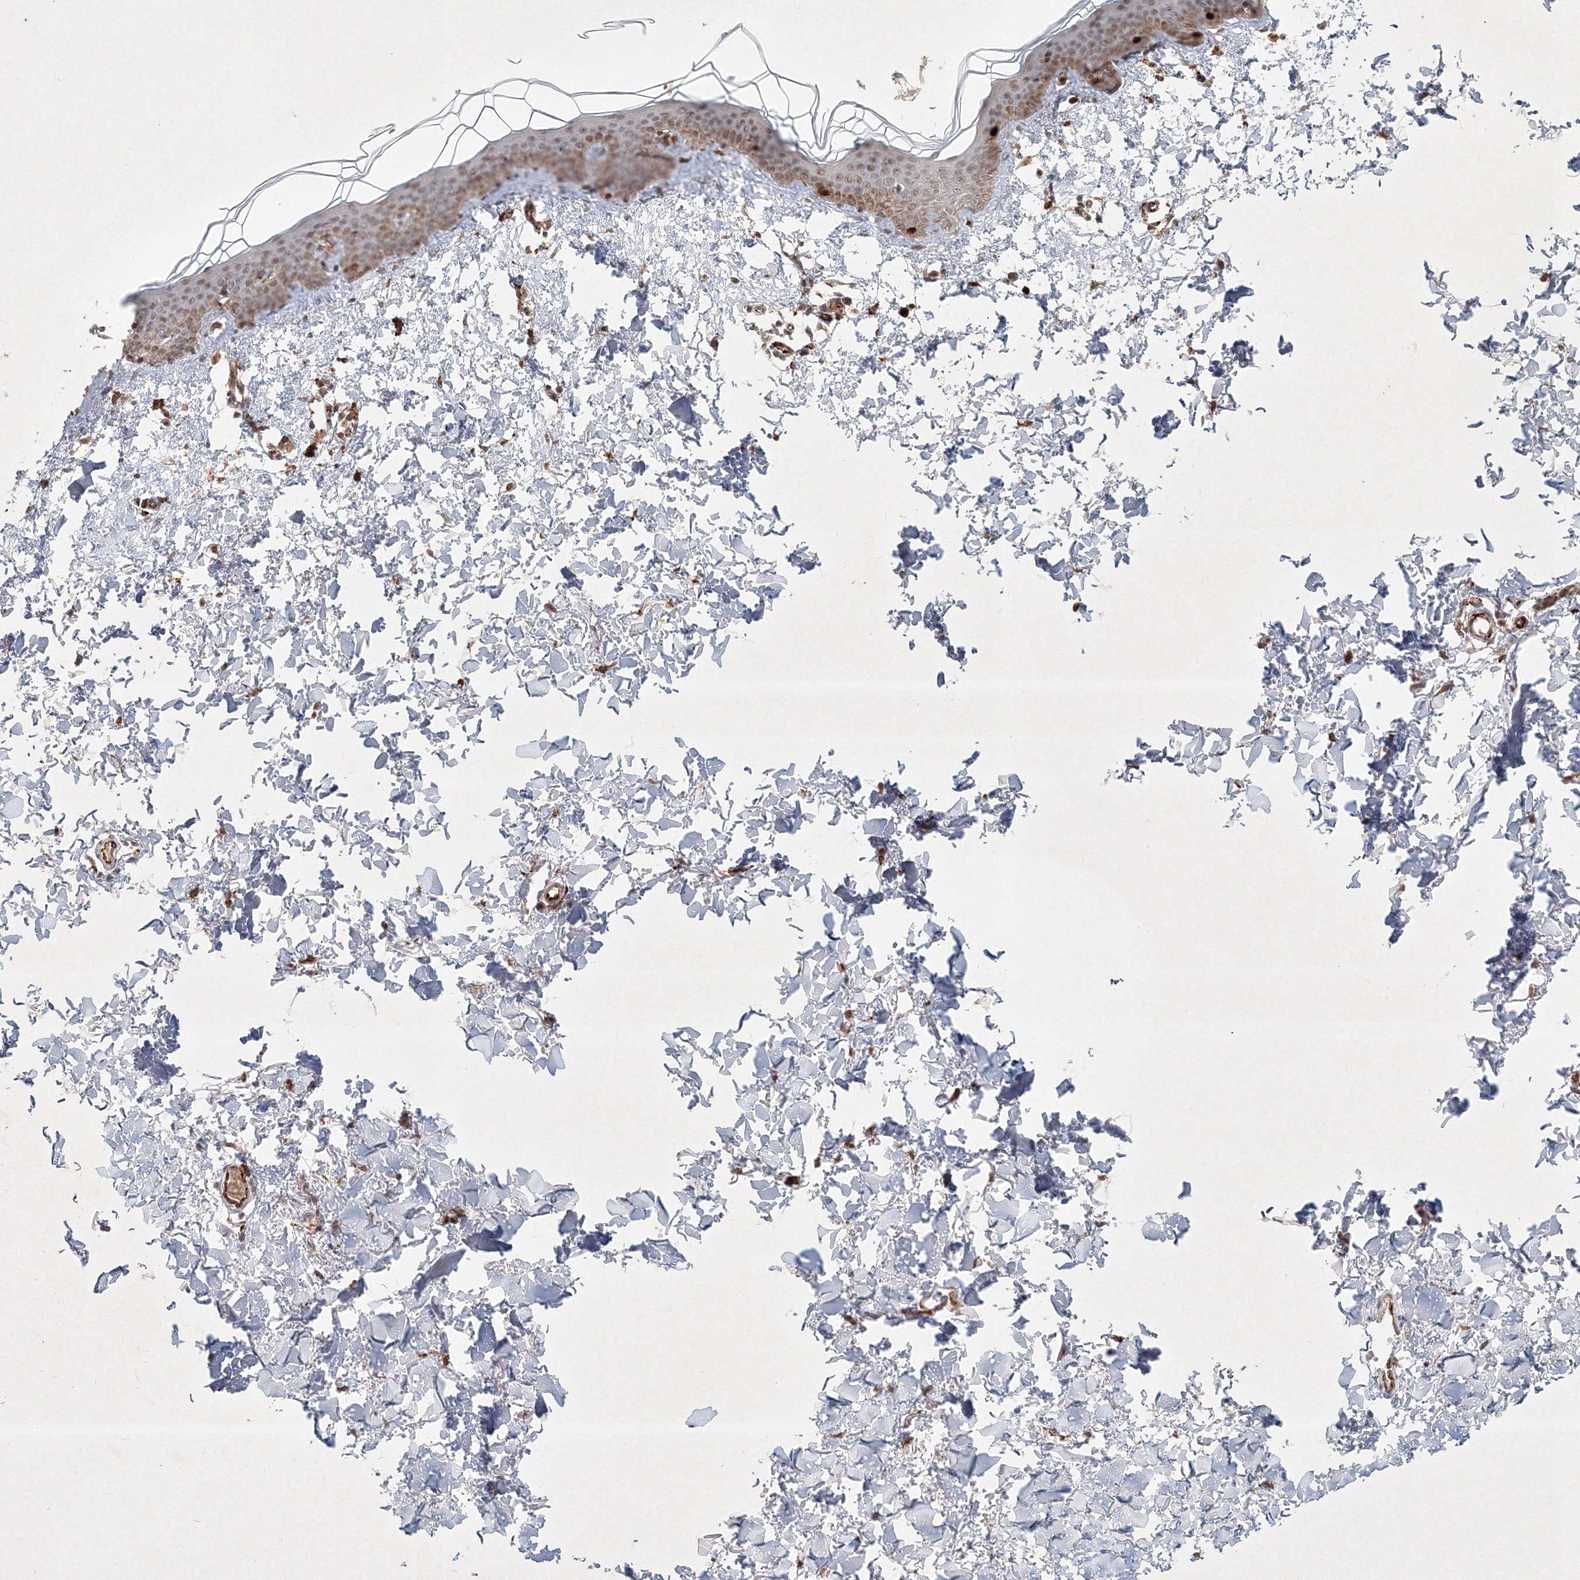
{"staining": {"intensity": "moderate", "quantity": ">75%", "location": "cytoplasmic/membranous,nuclear"}, "tissue": "skin", "cell_type": "Fibroblasts", "image_type": "normal", "snomed": [{"axis": "morphology", "description": "Normal tissue, NOS"}, {"axis": "topography", "description": "Skin"}], "caption": "A brown stain labels moderate cytoplasmic/membranous,nuclear positivity of a protein in fibroblasts of benign skin.", "gene": "KIF20A", "patient": {"sex": "female", "age": 46}}